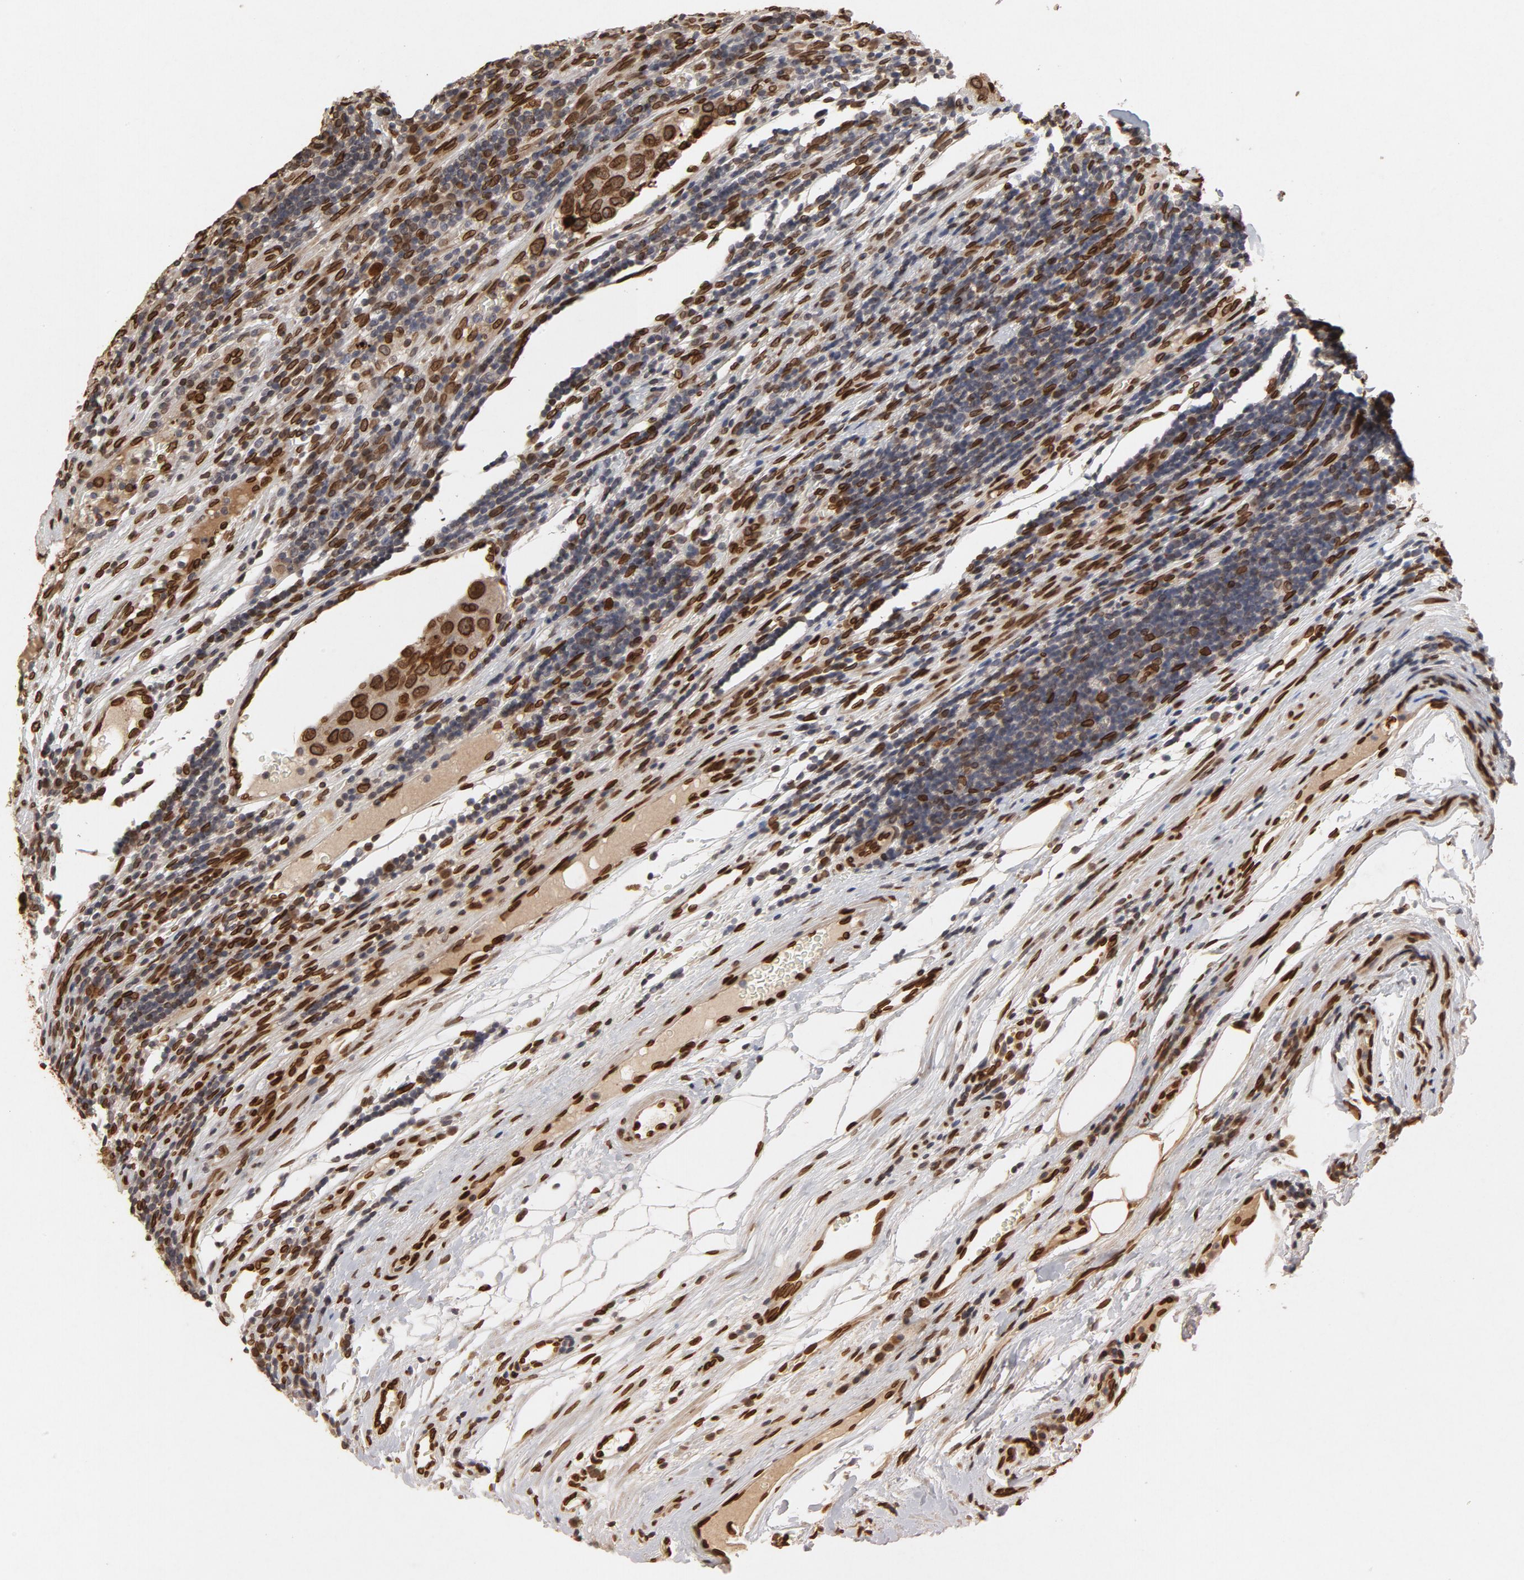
{"staining": {"intensity": "strong", "quantity": ">75%", "location": "cytoplasmic/membranous,nuclear"}, "tissue": "urothelial cancer", "cell_type": "Tumor cells", "image_type": "cancer", "snomed": [{"axis": "morphology", "description": "Urothelial carcinoma, High grade"}, {"axis": "topography", "description": "Lymph node"}, {"axis": "topography", "description": "Urinary bladder"}], "caption": "The histopathology image displays staining of urothelial carcinoma (high-grade), revealing strong cytoplasmic/membranous and nuclear protein staining (brown color) within tumor cells. (DAB (3,3'-diaminobenzidine) = brown stain, brightfield microscopy at high magnification).", "gene": "LMNA", "patient": {"sex": "male", "age": 51}}